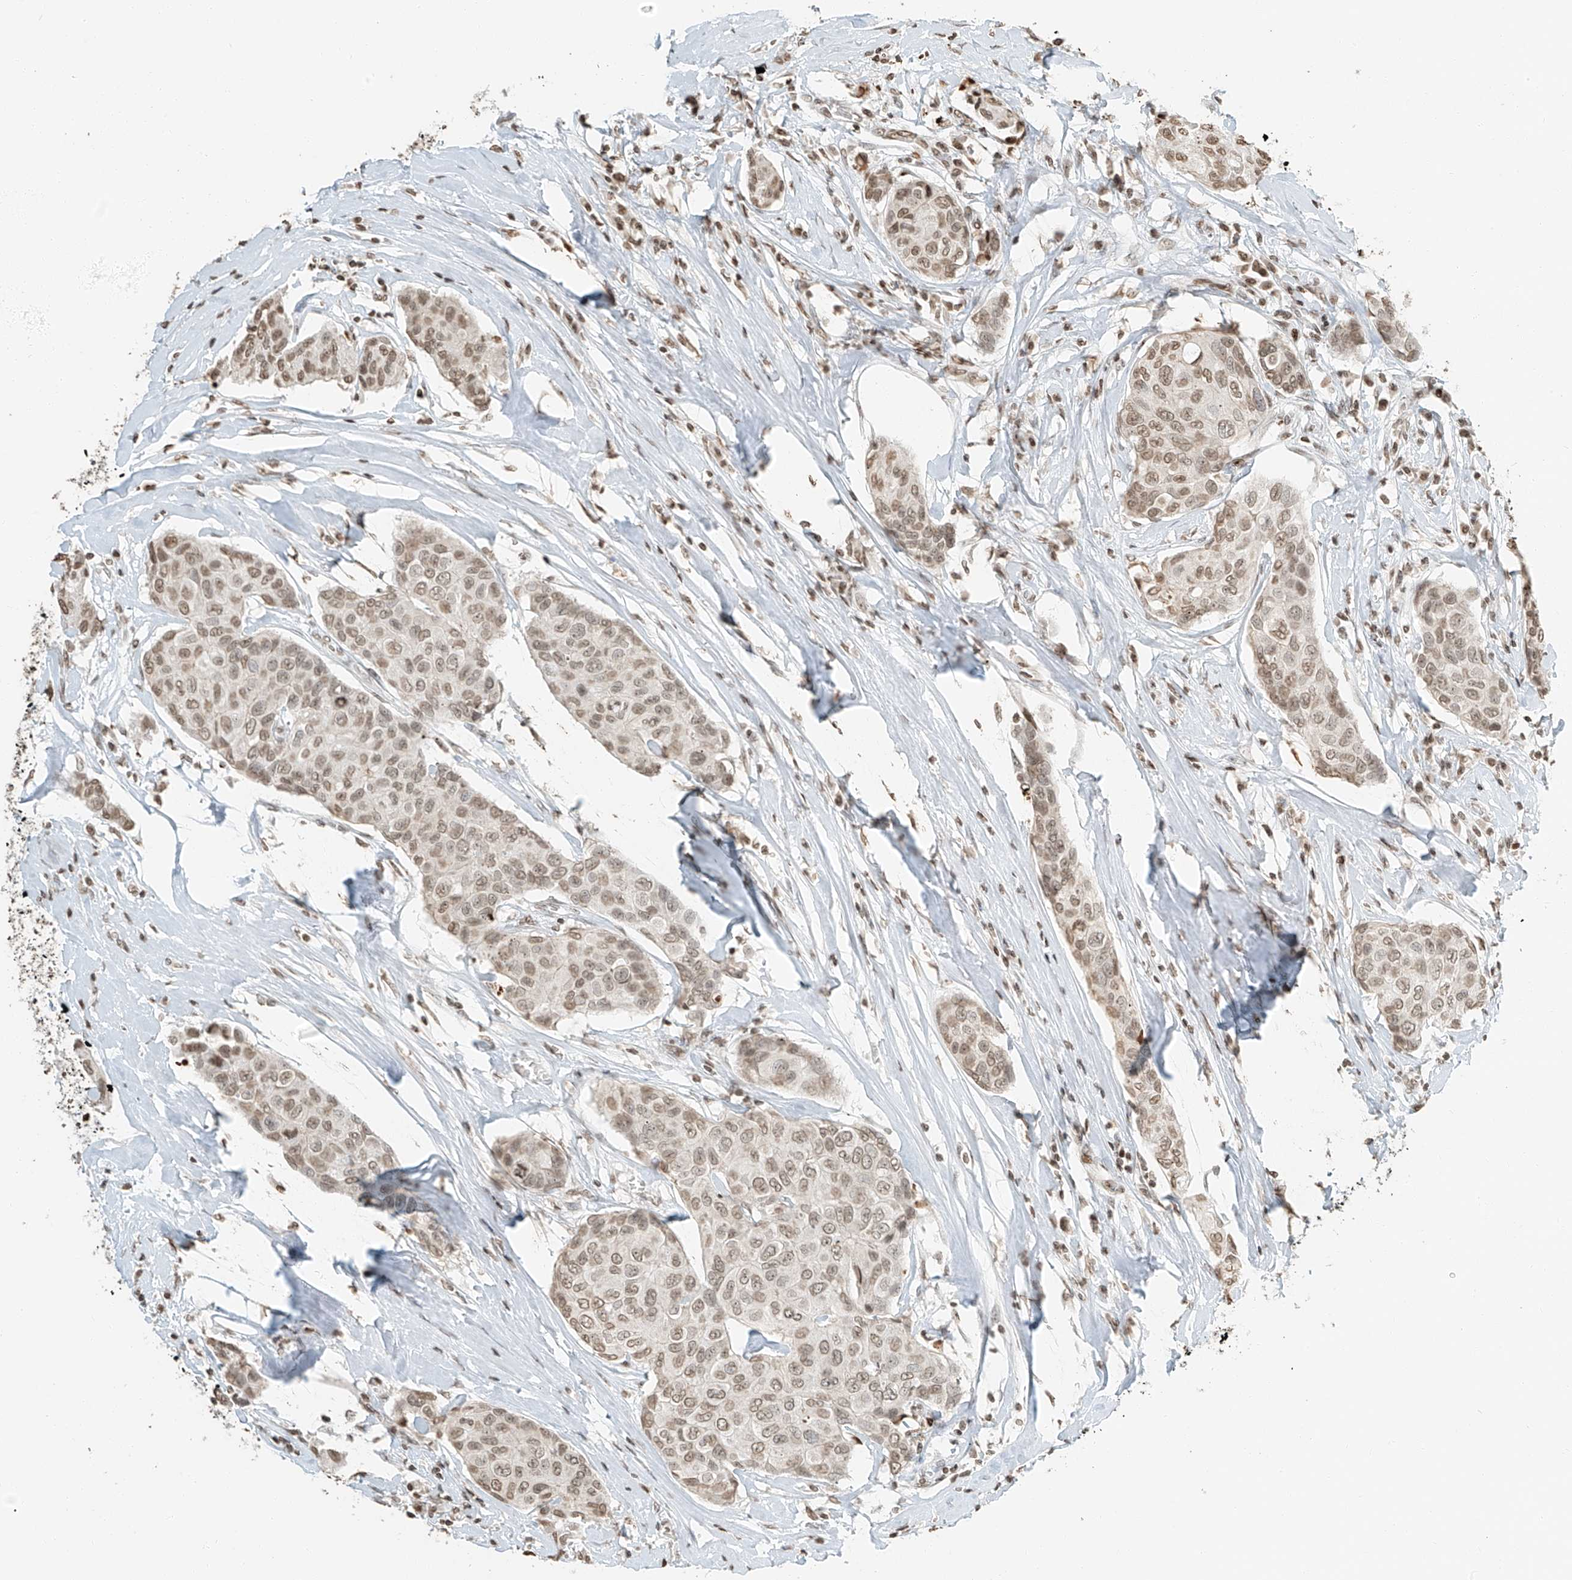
{"staining": {"intensity": "moderate", "quantity": ">75%", "location": "nuclear"}, "tissue": "breast cancer", "cell_type": "Tumor cells", "image_type": "cancer", "snomed": [{"axis": "morphology", "description": "Duct carcinoma"}, {"axis": "topography", "description": "Breast"}], "caption": "Moderate nuclear positivity for a protein is identified in about >75% of tumor cells of invasive ductal carcinoma (breast) using IHC.", "gene": "C17orf58", "patient": {"sex": "female", "age": 80}}